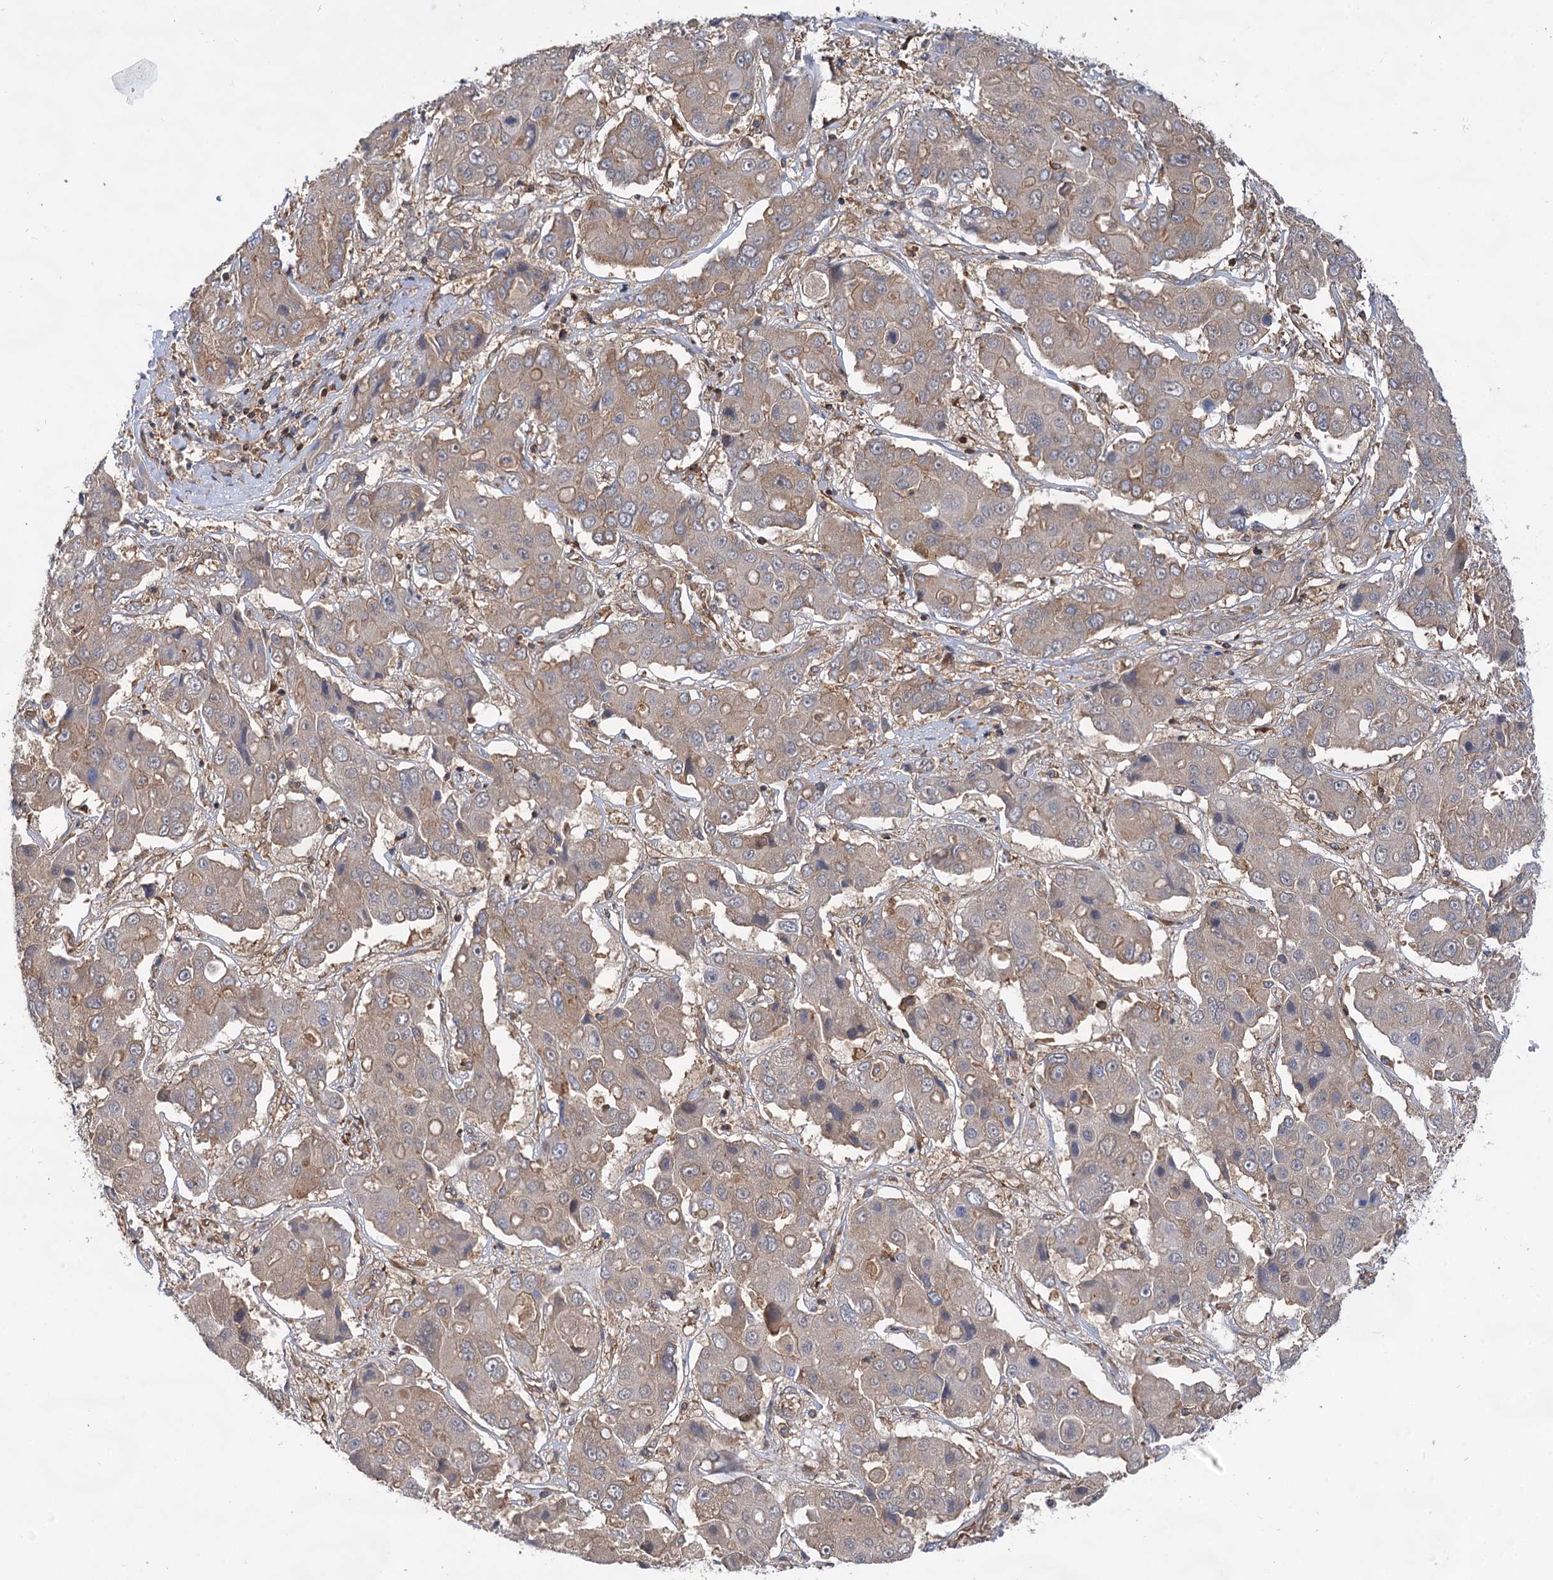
{"staining": {"intensity": "weak", "quantity": "<25%", "location": "cytoplasmic/membranous"}, "tissue": "liver cancer", "cell_type": "Tumor cells", "image_type": "cancer", "snomed": [{"axis": "morphology", "description": "Cholangiocarcinoma"}, {"axis": "topography", "description": "Liver"}], "caption": "IHC of liver cancer (cholangiocarcinoma) displays no expression in tumor cells.", "gene": "PACS1", "patient": {"sex": "male", "age": 67}}